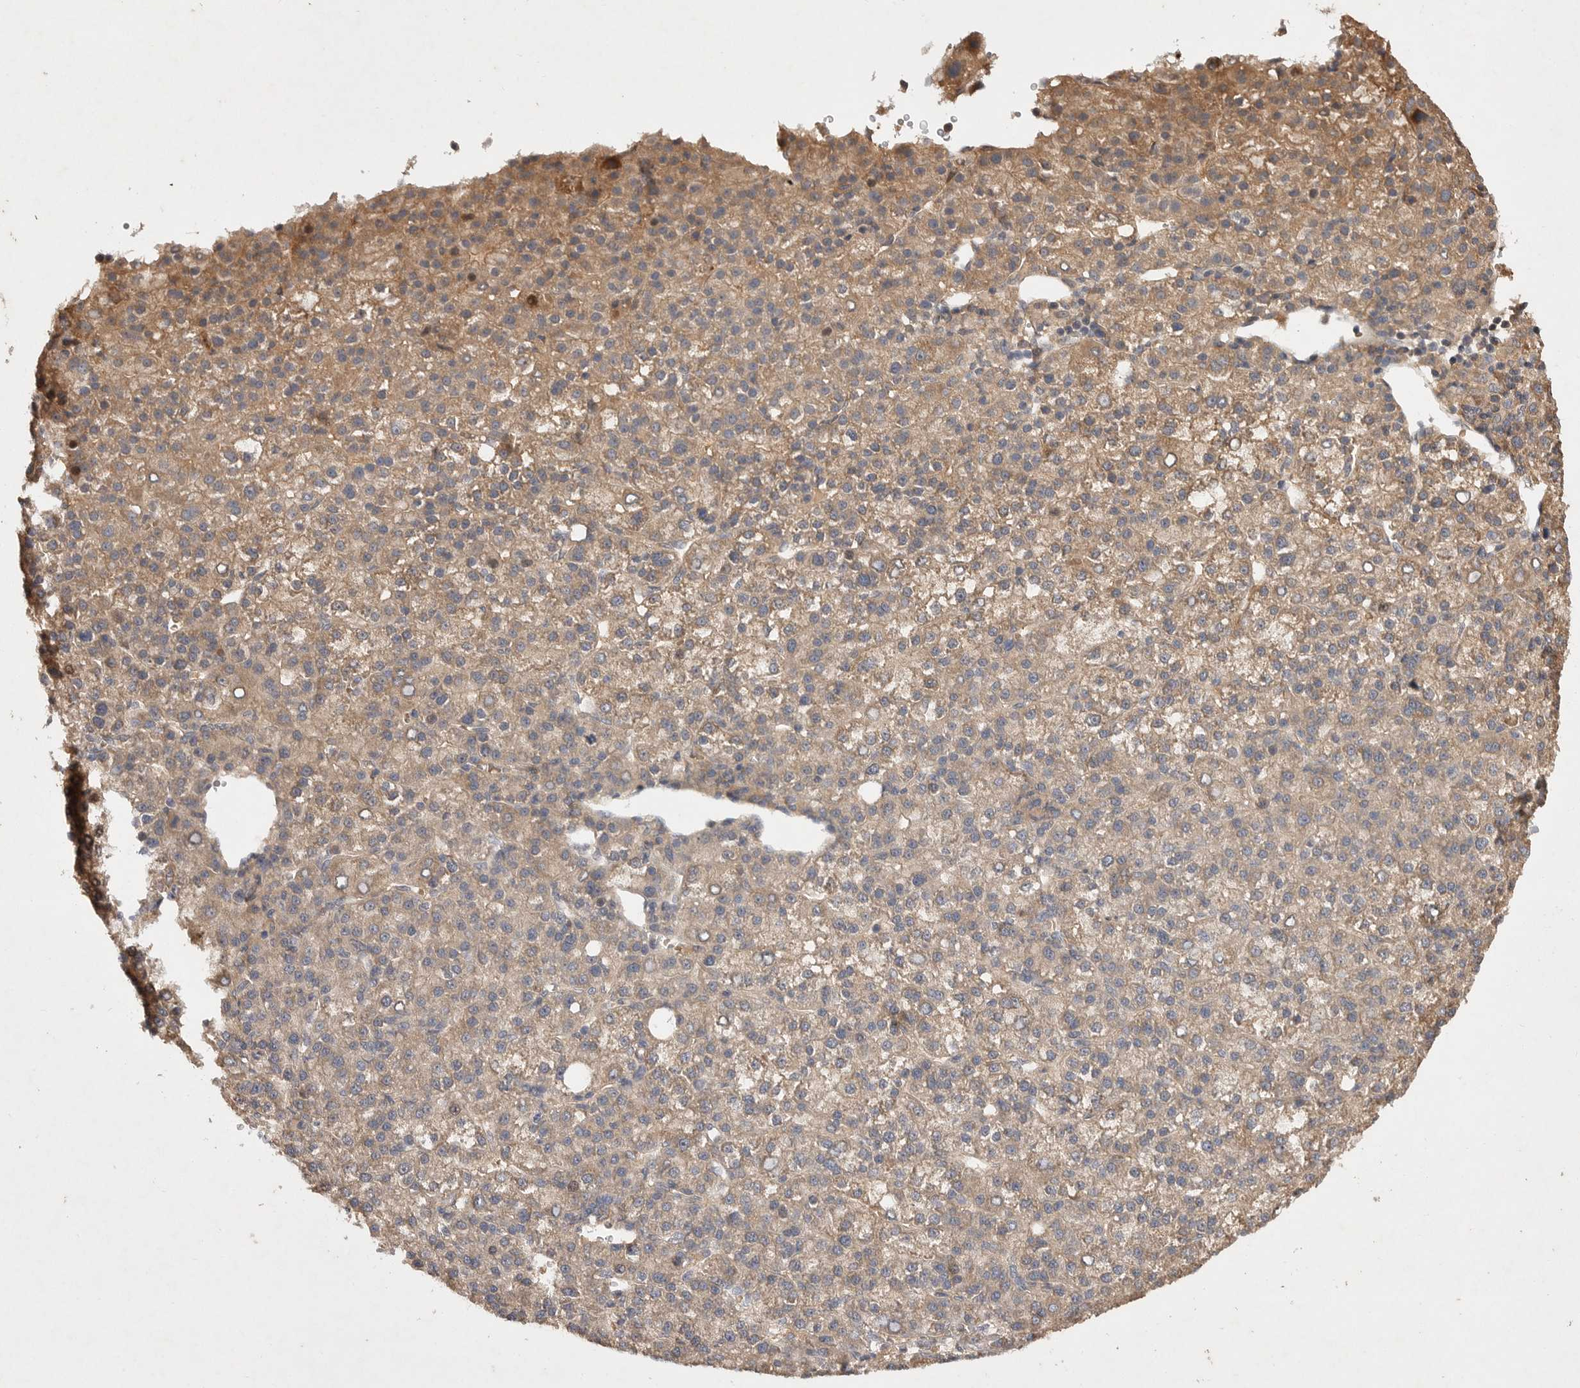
{"staining": {"intensity": "weak", "quantity": ">75%", "location": "cytoplasmic/membranous"}, "tissue": "liver cancer", "cell_type": "Tumor cells", "image_type": "cancer", "snomed": [{"axis": "morphology", "description": "Carcinoma, Hepatocellular, NOS"}, {"axis": "topography", "description": "Liver"}], "caption": "Protein expression analysis of human liver cancer (hepatocellular carcinoma) reveals weak cytoplasmic/membranous staining in approximately >75% of tumor cells.", "gene": "VN1R4", "patient": {"sex": "female", "age": 58}}